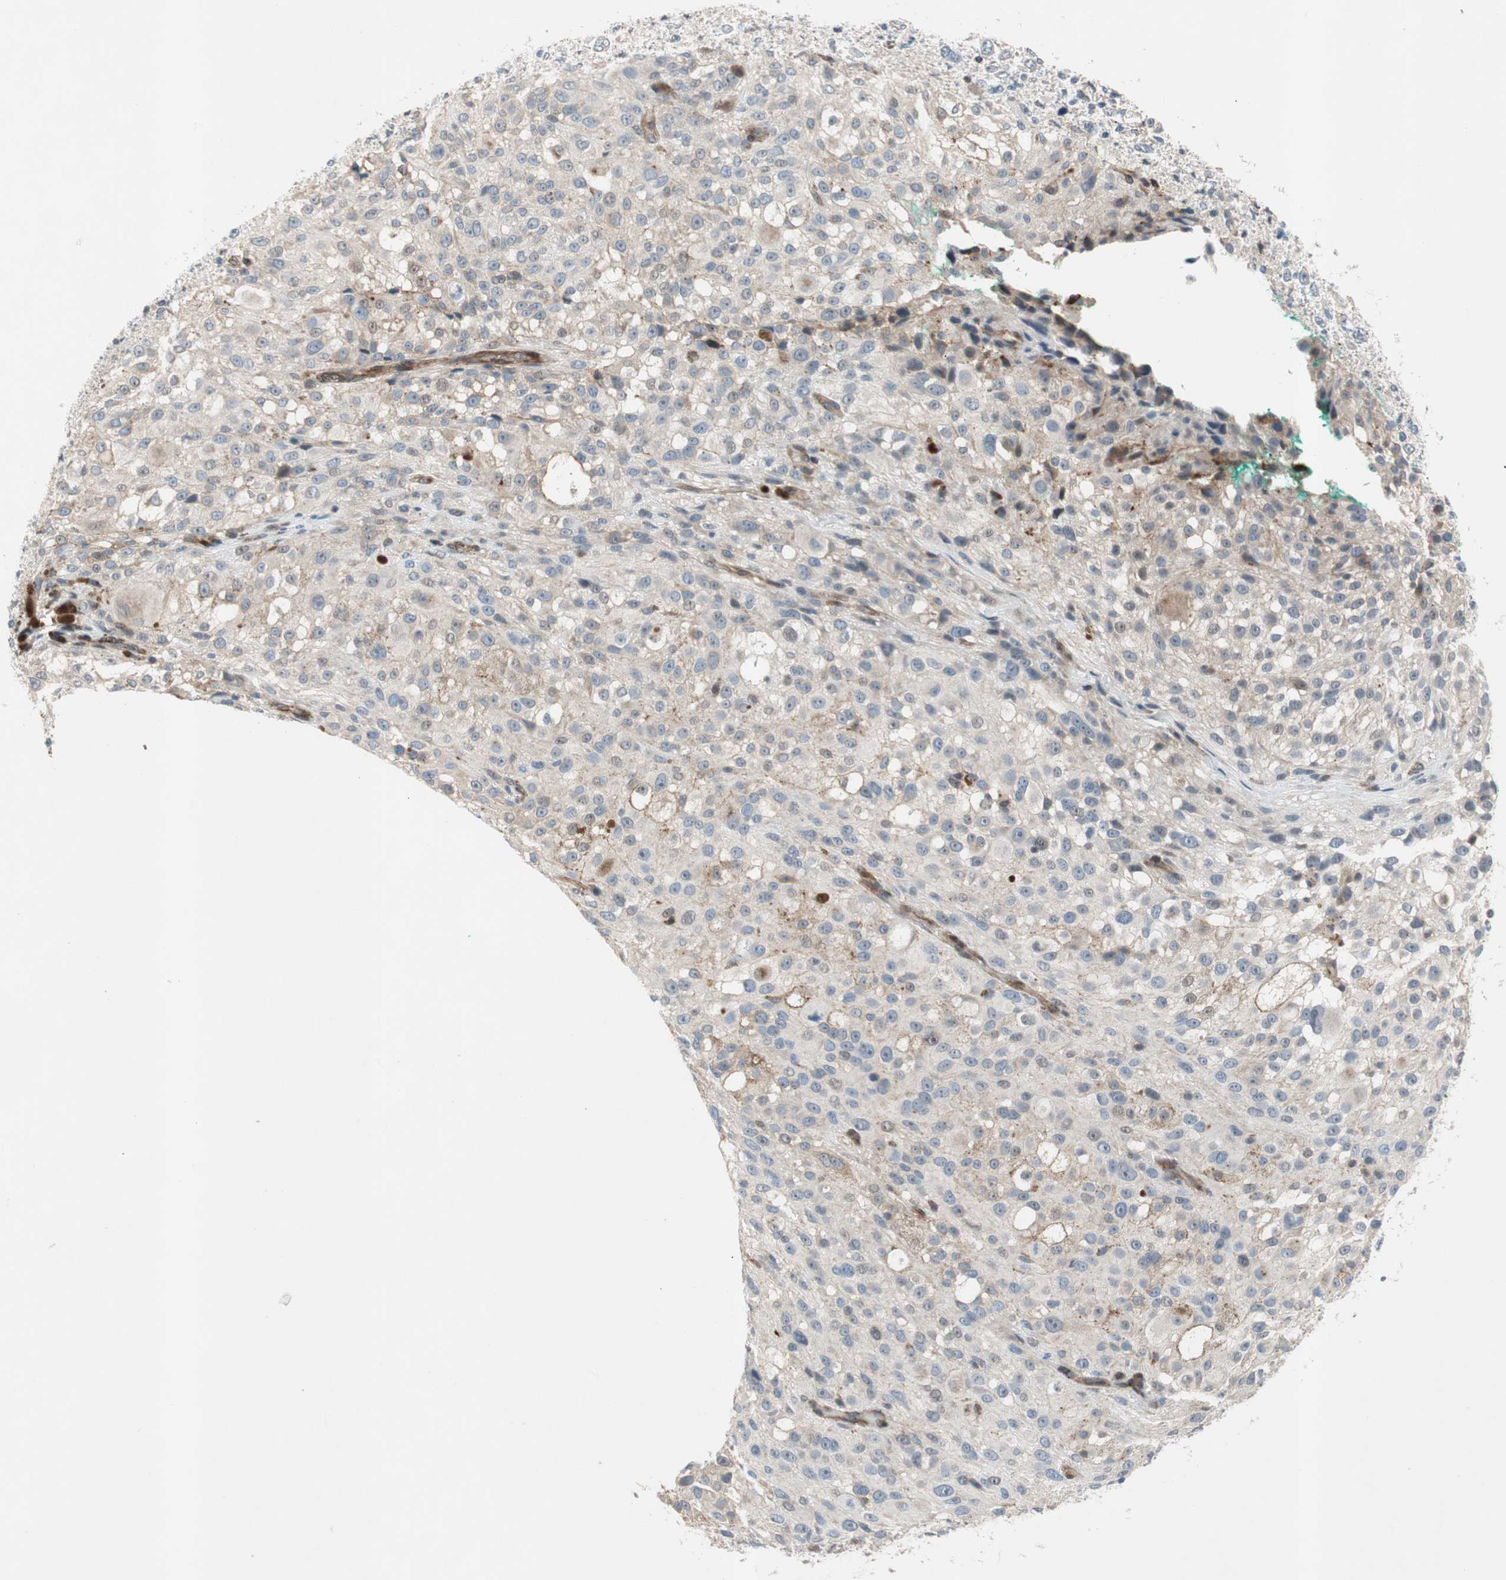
{"staining": {"intensity": "weak", "quantity": "25%-75%", "location": "cytoplasmic/membranous"}, "tissue": "melanoma", "cell_type": "Tumor cells", "image_type": "cancer", "snomed": [{"axis": "morphology", "description": "Necrosis, NOS"}, {"axis": "morphology", "description": "Malignant melanoma, NOS"}, {"axis": "topography", "description": "Skin"}], "caption": "Brown immunohistochemical staining in human melanoma exhibits weak cytoplasmic/membranous expression in about 25%-75% of tumor cells. (DAB (3,3'-diaminobenzidine) IHC, brown staining for protein, blue staining for nuclei).", "gene": "GRHL1", "patient": {"sex": "female", "age": 87}}